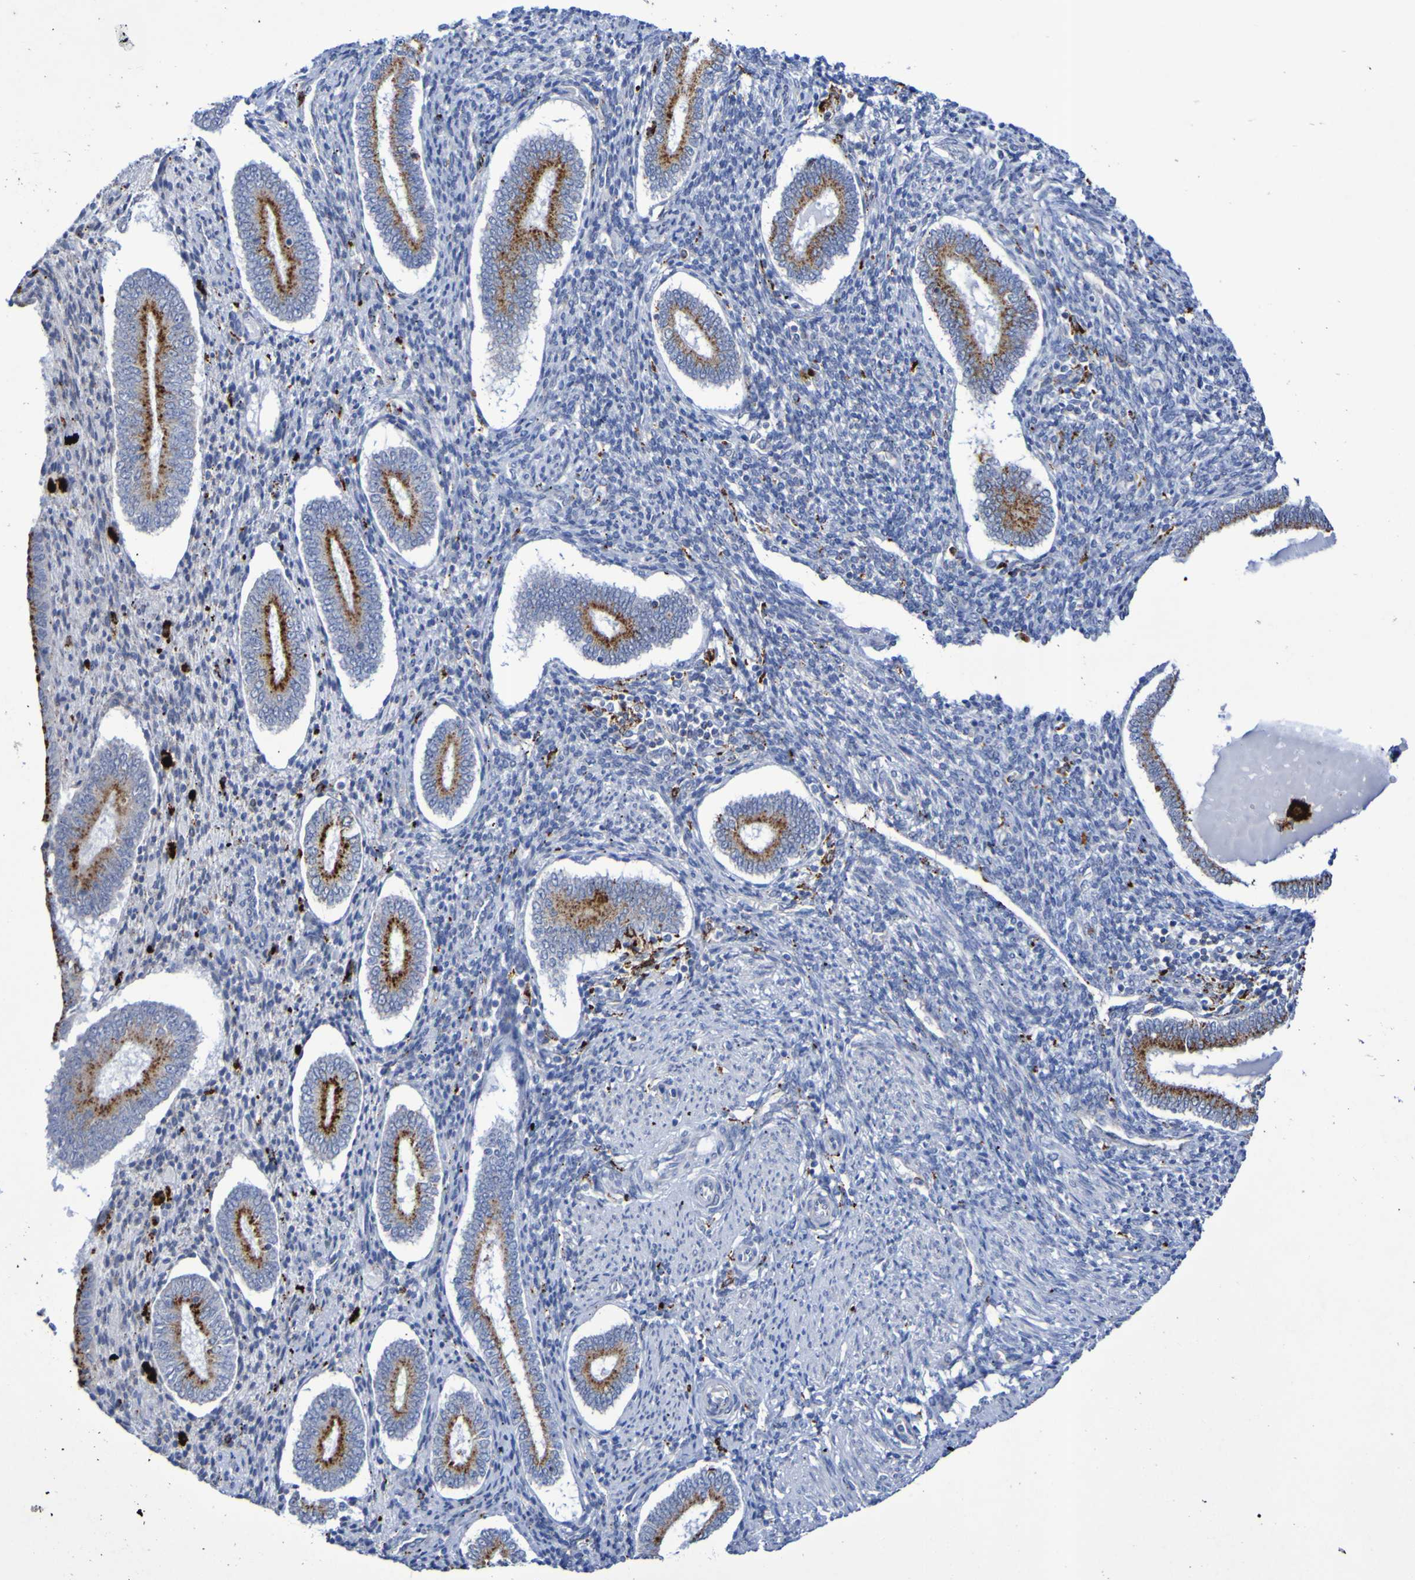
{"staining": {"intensity": "strong", "quantity": "<25%", "location": "cytoplasmic/membranous"}, "tissue": "endometrium", "cell_type": "Cells in endometrial stroma", "image_type": "normal", "snomed": [{"axis": "morphology", "description": "Normal tissue, NOS"}, {"axis": "topography", "description": "Endometrium"}], "caption": "Immunohistochemistry (IHC) staining of benign endometrium, which exhibits medium levels of strong cytoplasmic/membranous staining in about <25% of cells in endometrial stroma indicating strong cytoplasmic/membranous protein expression. The staining was performed using DAB (3,3'-diaminobenzidine) (brown) for protein detection and nuclei were counterstained in hematoxylin (blue).", "gene": "TPH1", "patient": {"sex": "female", "age": 42}}